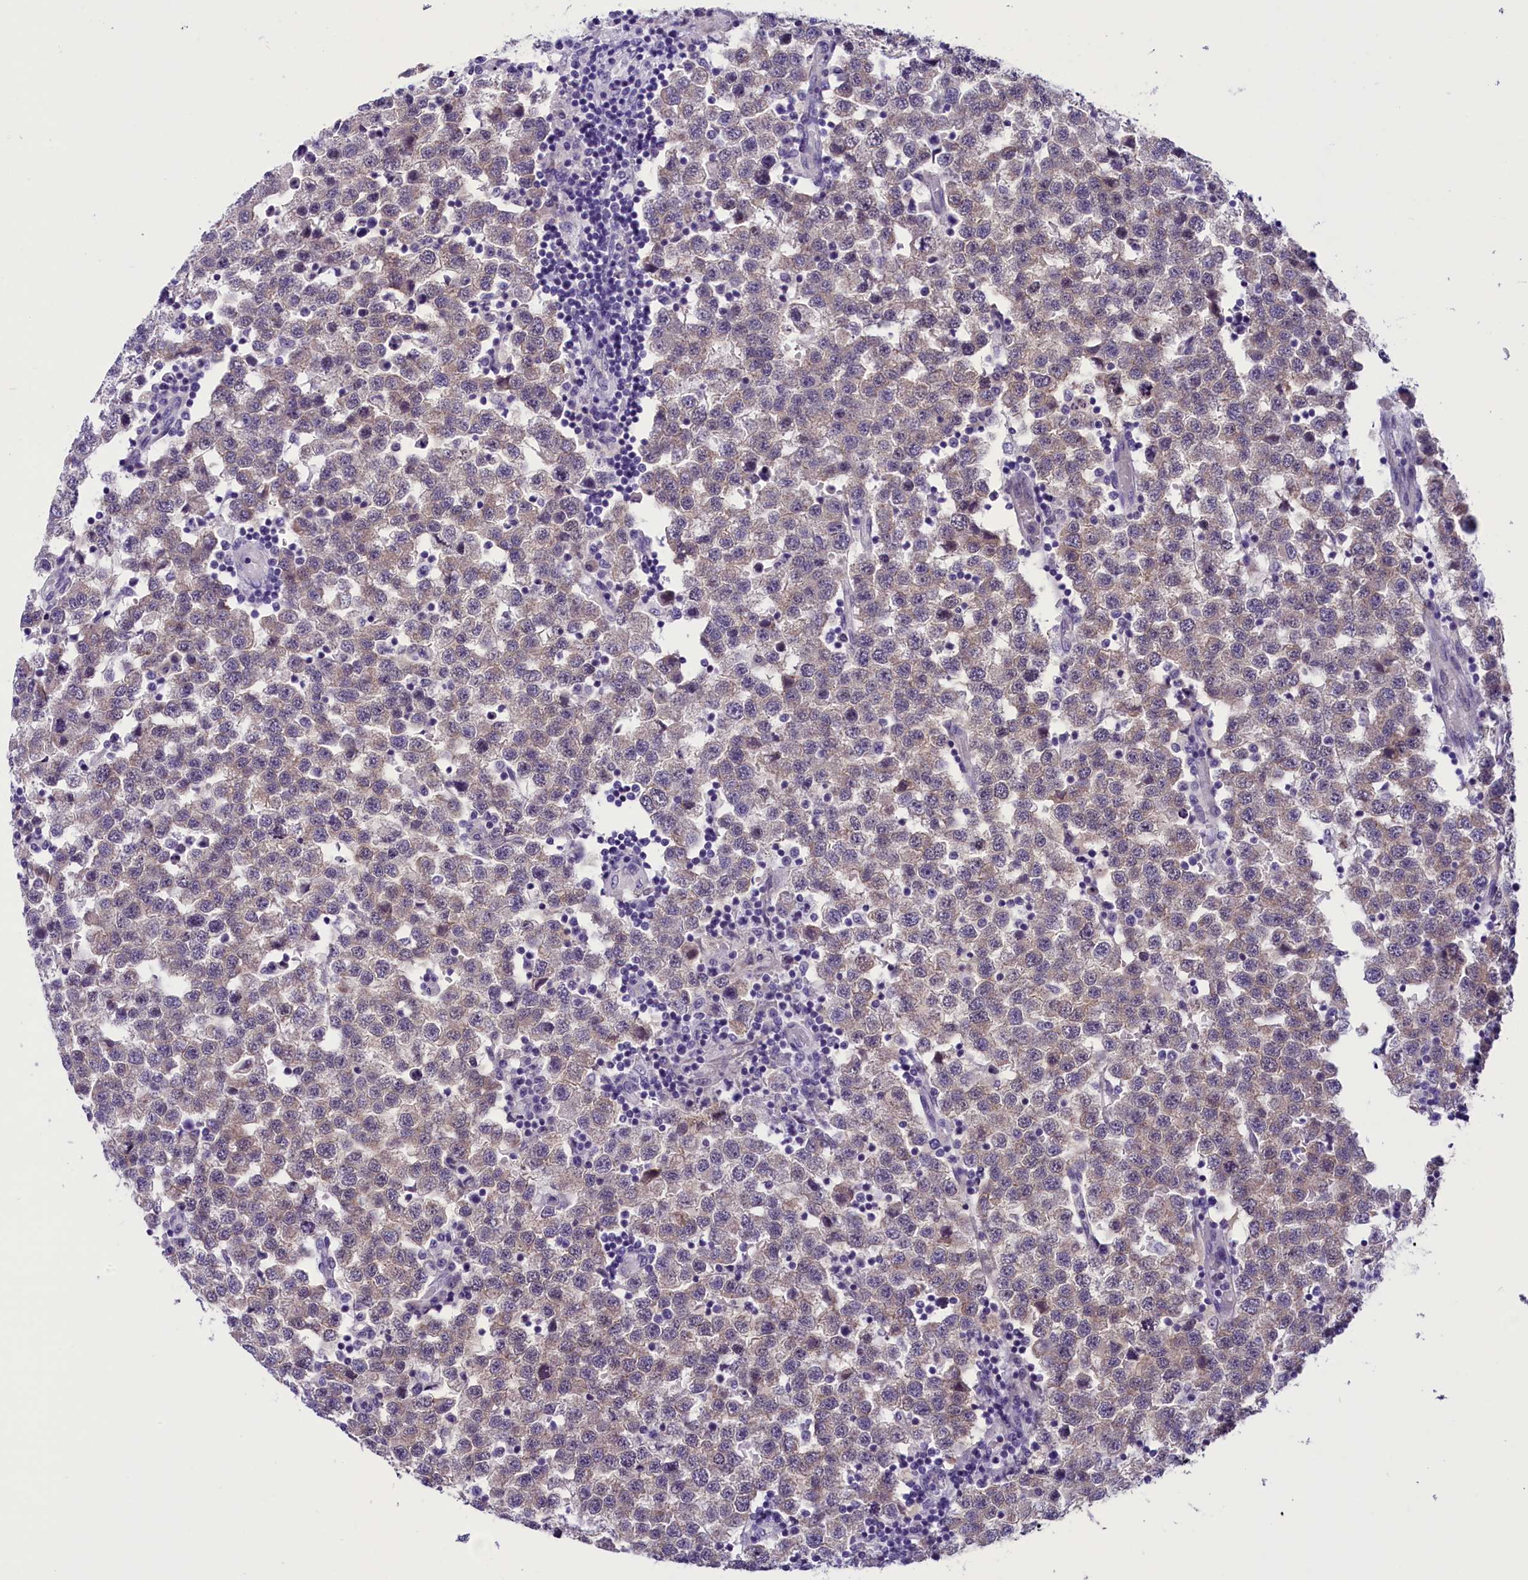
{"staining": {"intensity": "weak", "quantity": "<25%", "location": "cytoplasmic/membranous"}, "tissue": "testis cancer", "cell_type": "Tumor cells", "image_type": "cancer", "snomed": [{"axis": "morphology", "description": "Seminoma, NOS"}, {"axis": "topography", "description": "Testis"}], "caption": "Immunohistochemical staining of human testis seminoma shows no significant positivity in tumor cells.", "gene": "PRR15", "patient": {"sex": "male", "age": 34}}